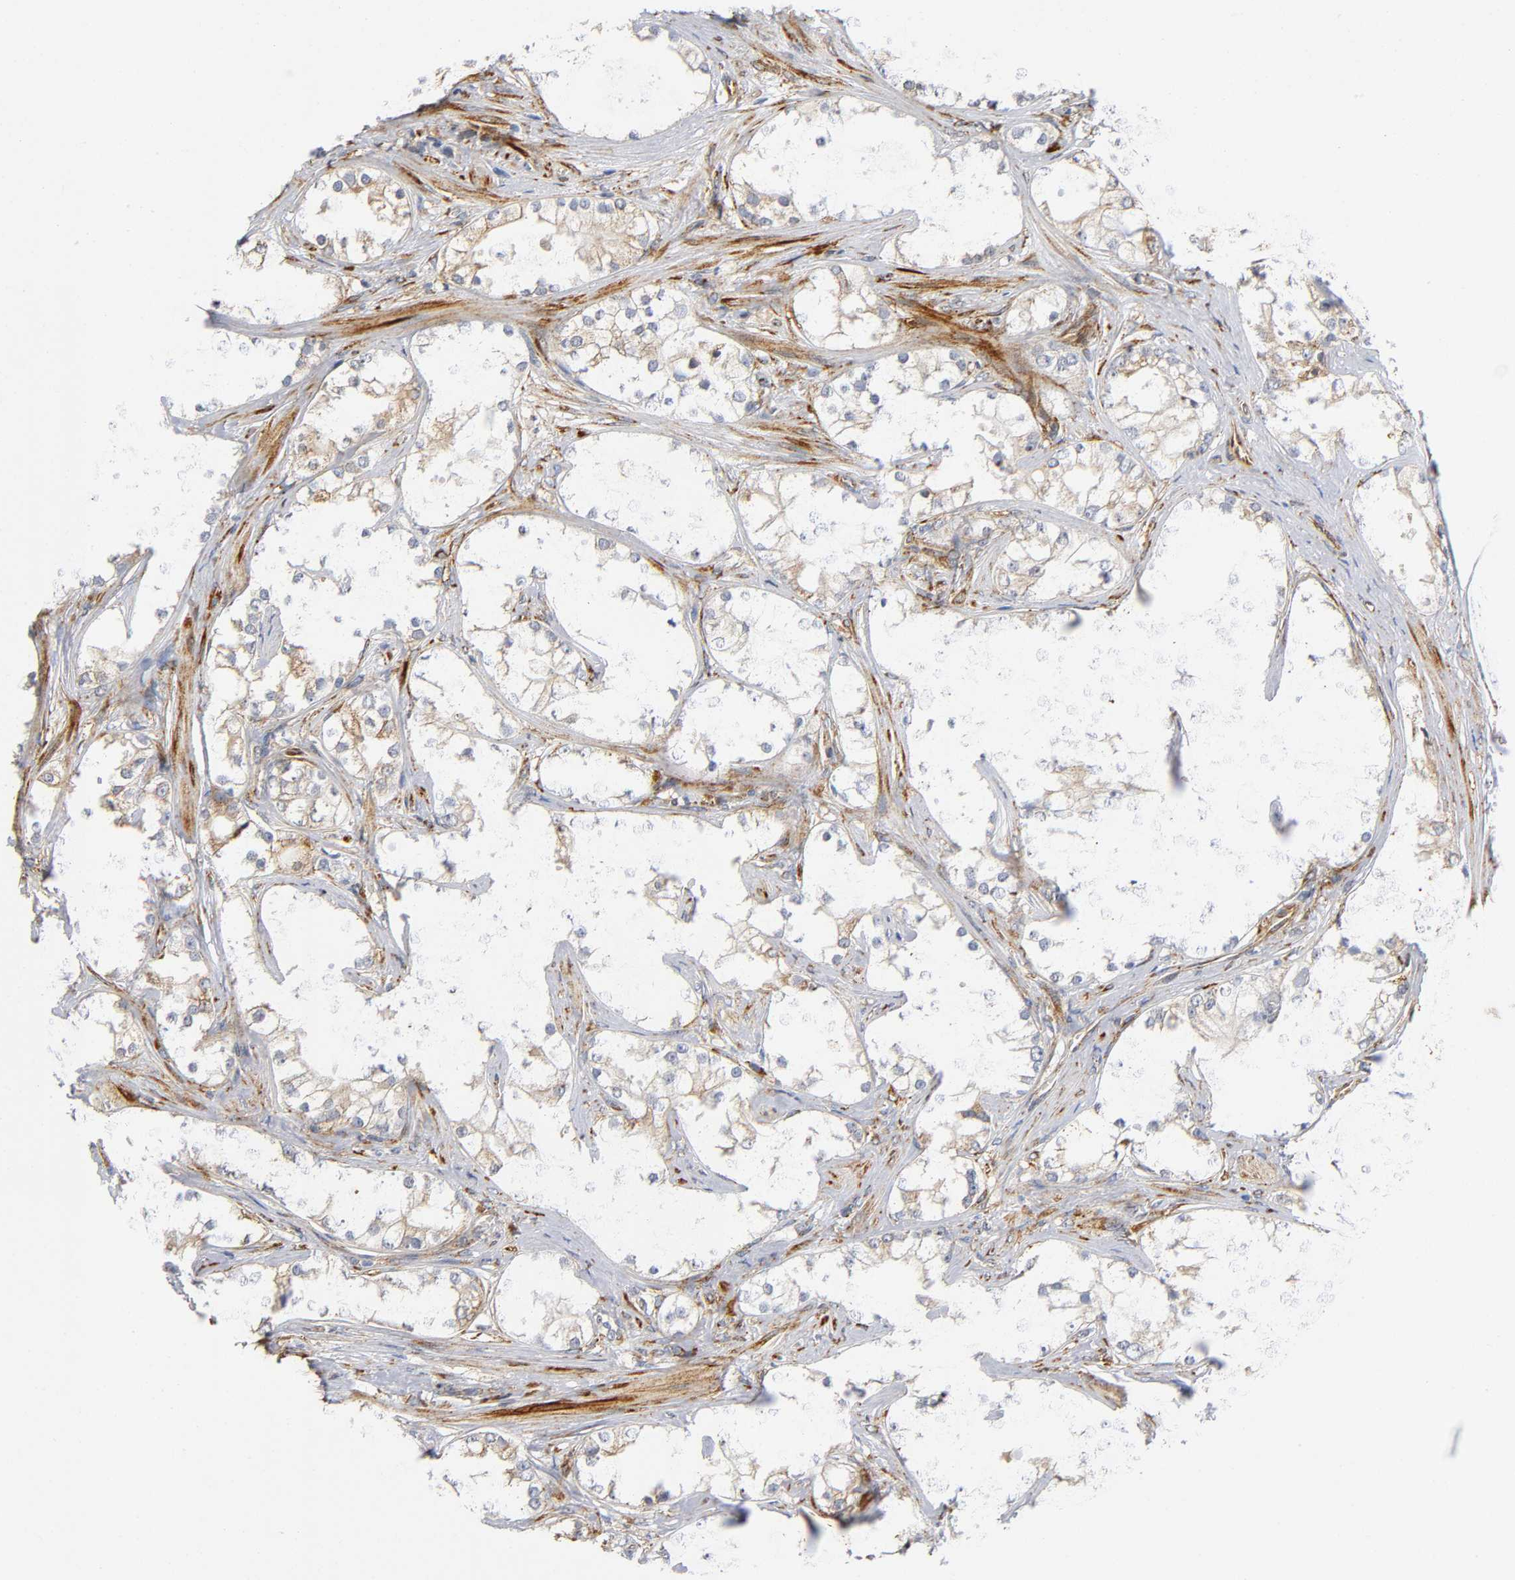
{"staining": {"intensity": "moderate", "quantity": ">75%", "location": "cytoplasmic/membranous"}, "tissue": "prostate cancer", "cell_type": "Tumor cells", "image_type": "cancer", "snomed": [{"axis": "morphology", "description": "Adenocarcinoma, Low grade"}, {"axis": "topography", "description": "Prostate"}], "caption": "Prostate cancer (adenocarcinoma (low-grade)) tissue displays moderate cytoplasmic/membranous expression in about >75% of tumor cells", "gene": "SOS2", "patient": {"sex": "male", "age": 58}}